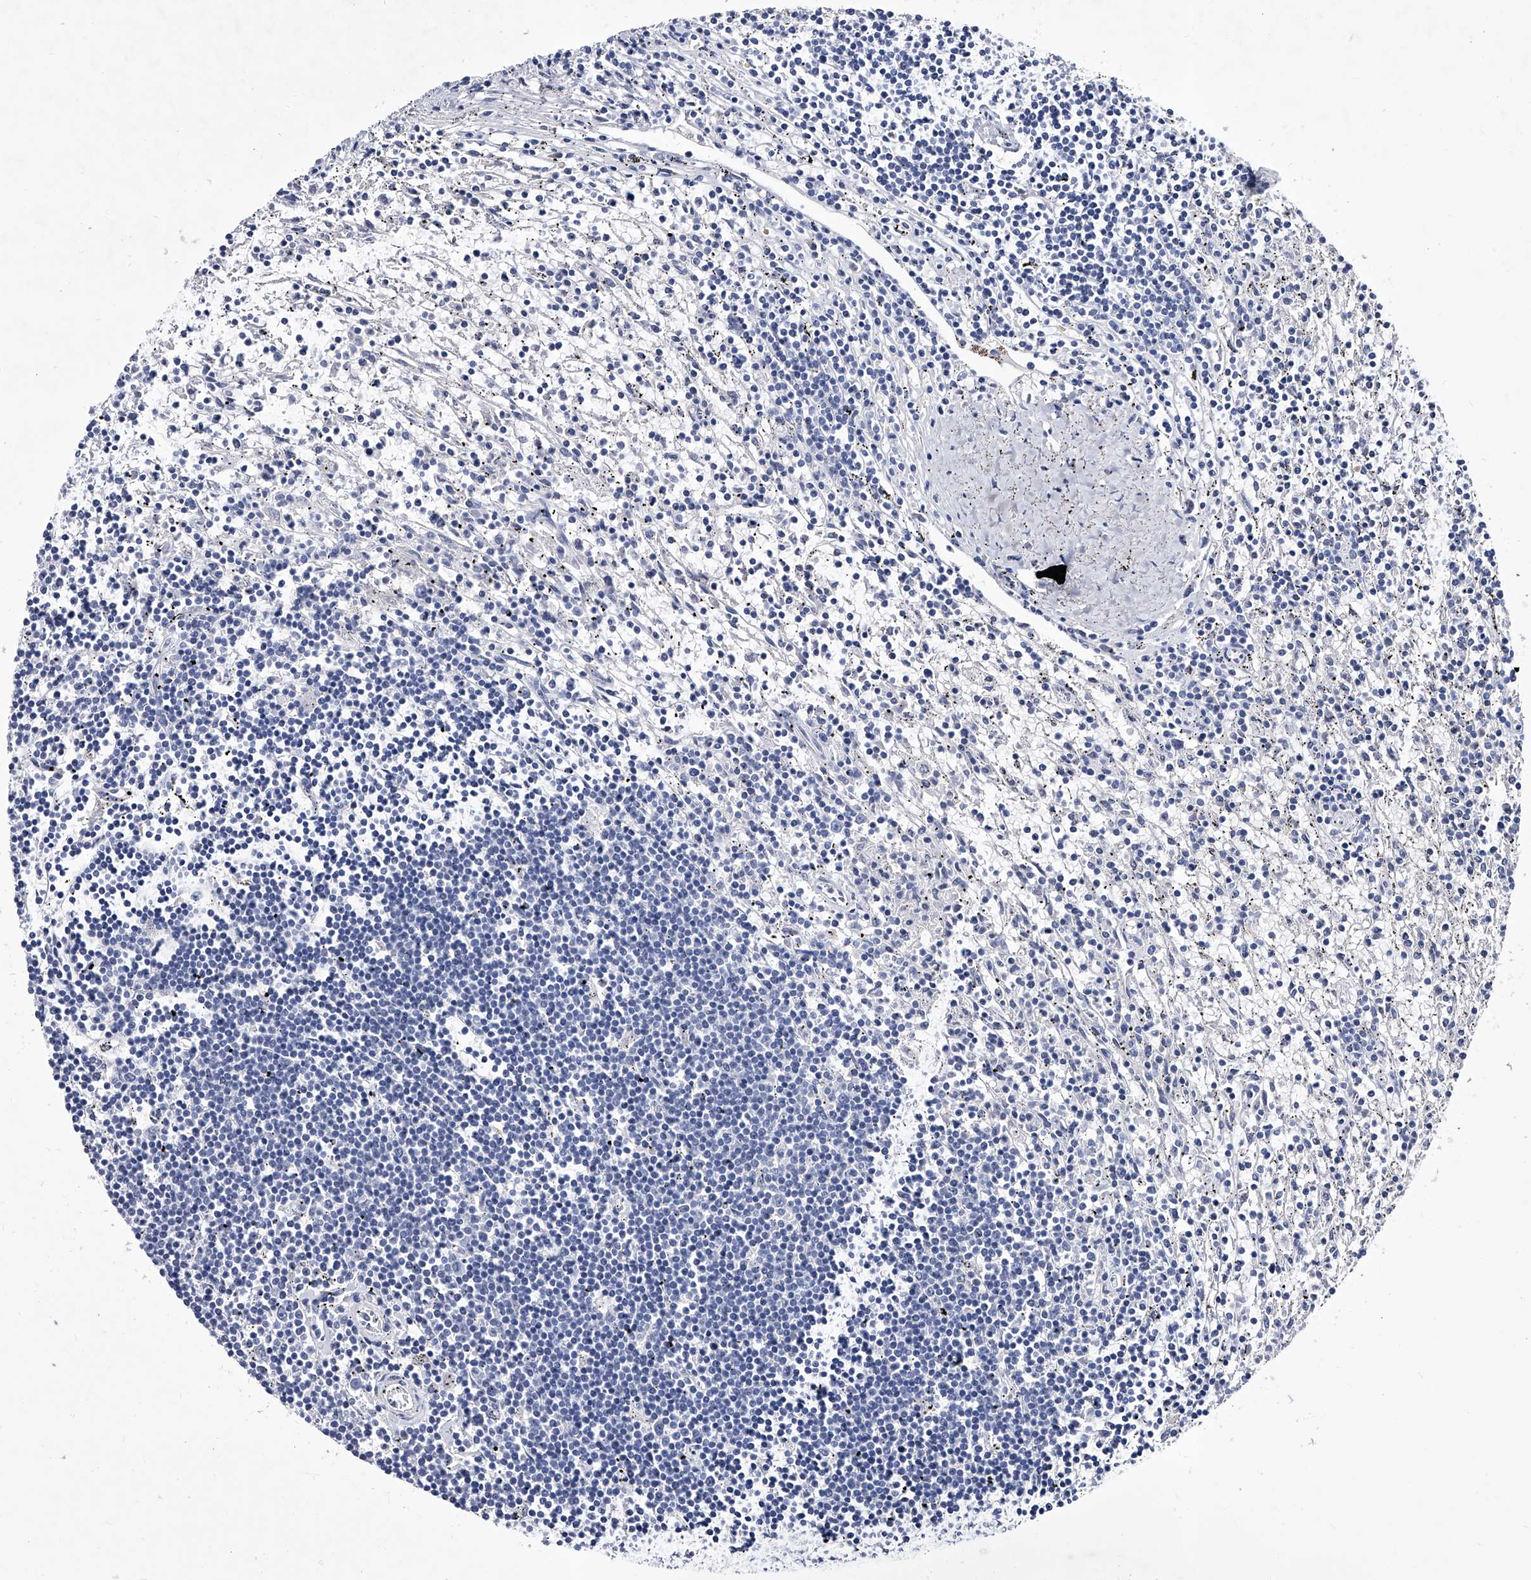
{"staining": {"intensity": "negative", "quantity": "none", "location": "none"}, "tissue": "lymphoma", "cell_type": "Tumor cells", "image_type": "cancer", "snomed": [{"axis": "morphology", "description": "Malignant lymphoma, non-Hodgkin's type, Low grade"}, {"axis": "topography", "description": "Spleen"}], "caption": "High magnification brightfield microscopy of low-grade malignant lymphoma, non-Hodgkin's type stained with DAB (3,3'-diaminobenzidine) (brown) and counterstained with hematoxylin (blue): tumor cells show no significant expression.", "gene": "CRISP2", "patient": {"sex": "male", "age": 76}}